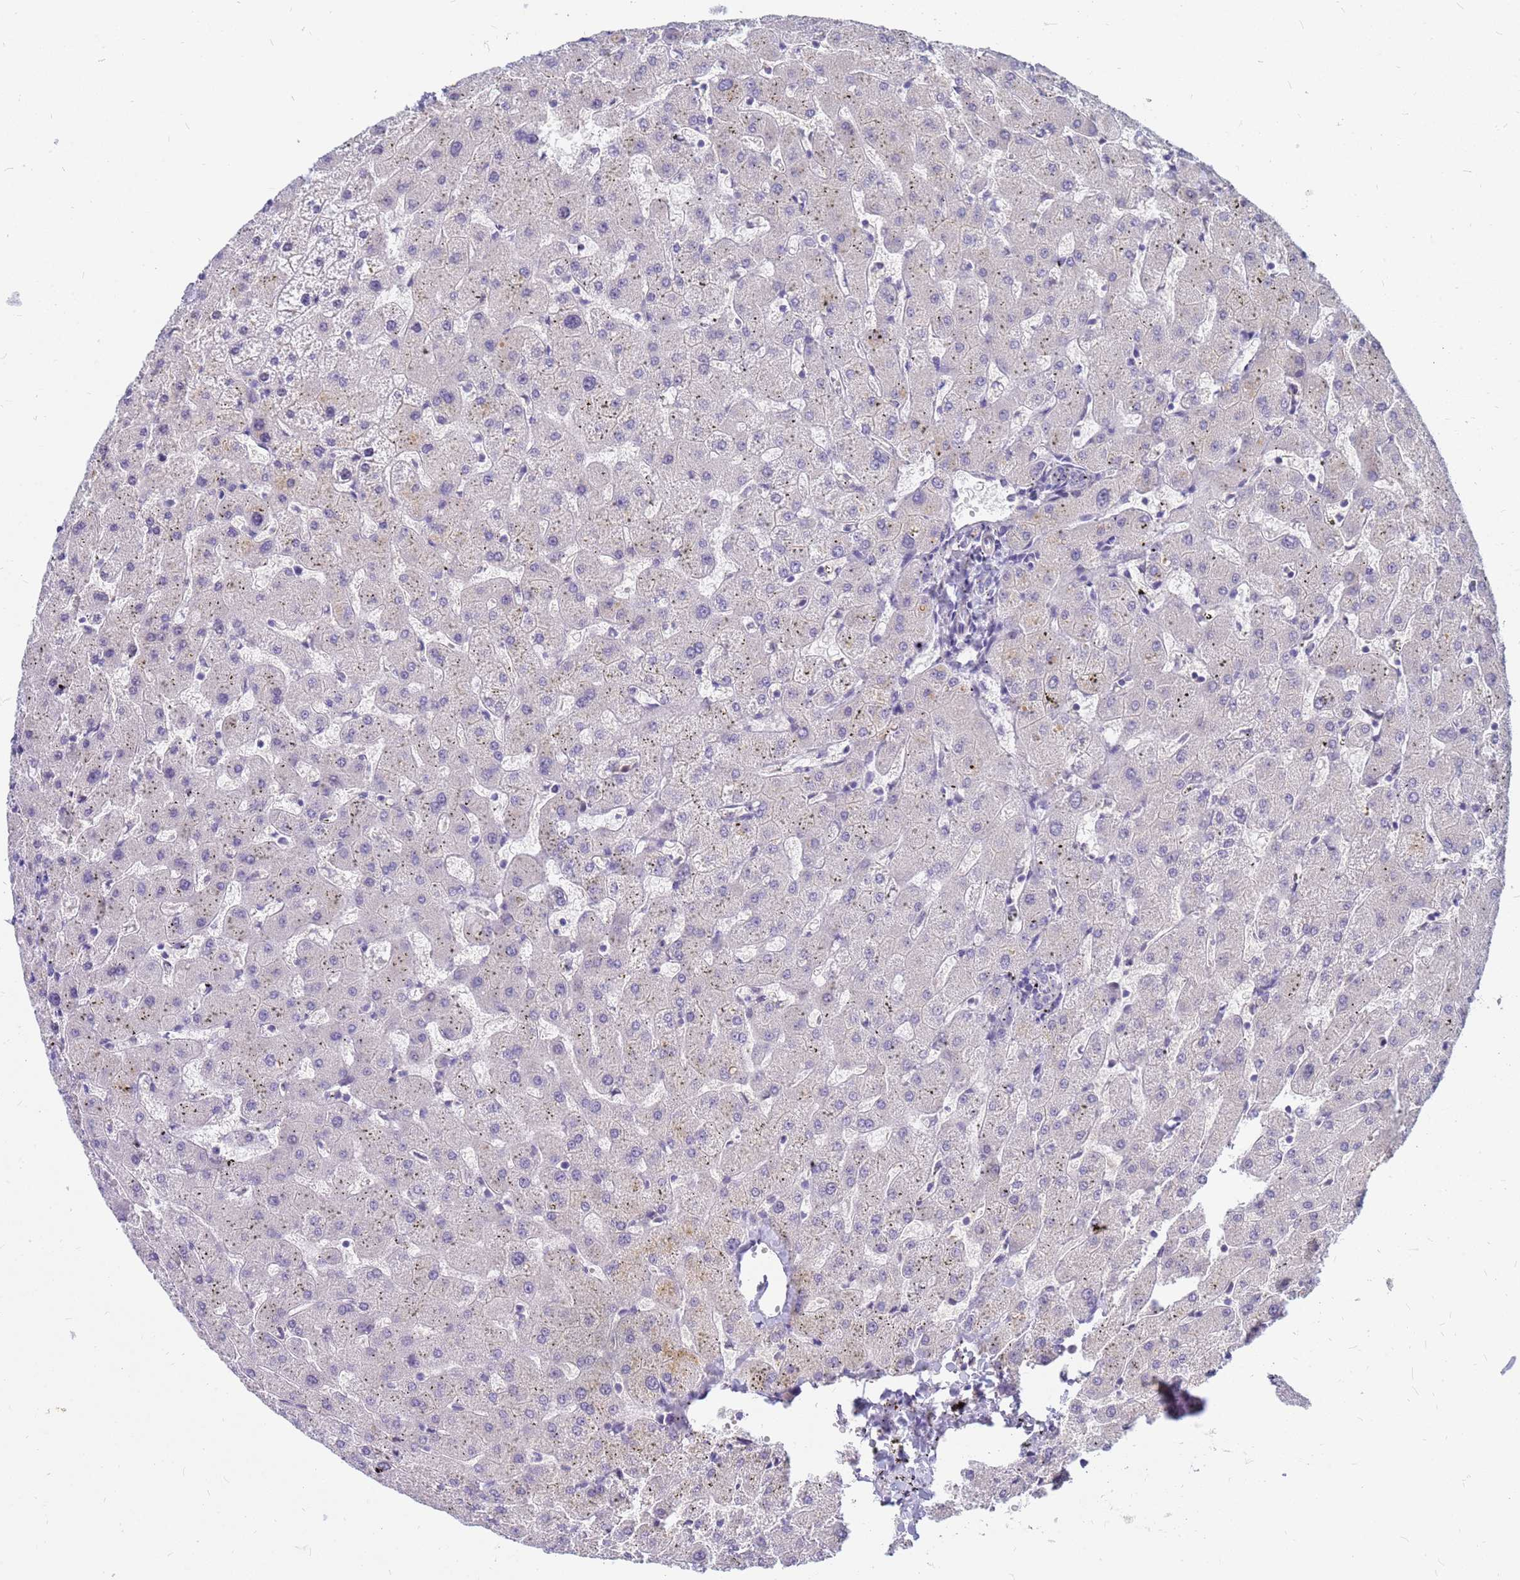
{"staining": {"intensity": "negative", "quantity": "none", "location": "none"}, "tissue": "liver", "cell_type": "Cholangiocytes", "image_type": "normal", "snomed": [{"axis": "morphology", "description": "Normal tissue, NOS"}, {"axis": "topography", "description": "Liver"}], "caption": "High power microscopy image of an IHC photomicrograph of normal liver, revealing no significant positivity in cholangiocytes.", "gene": "SRGAP3", "patient": {"sex": "female", "age": 63}}